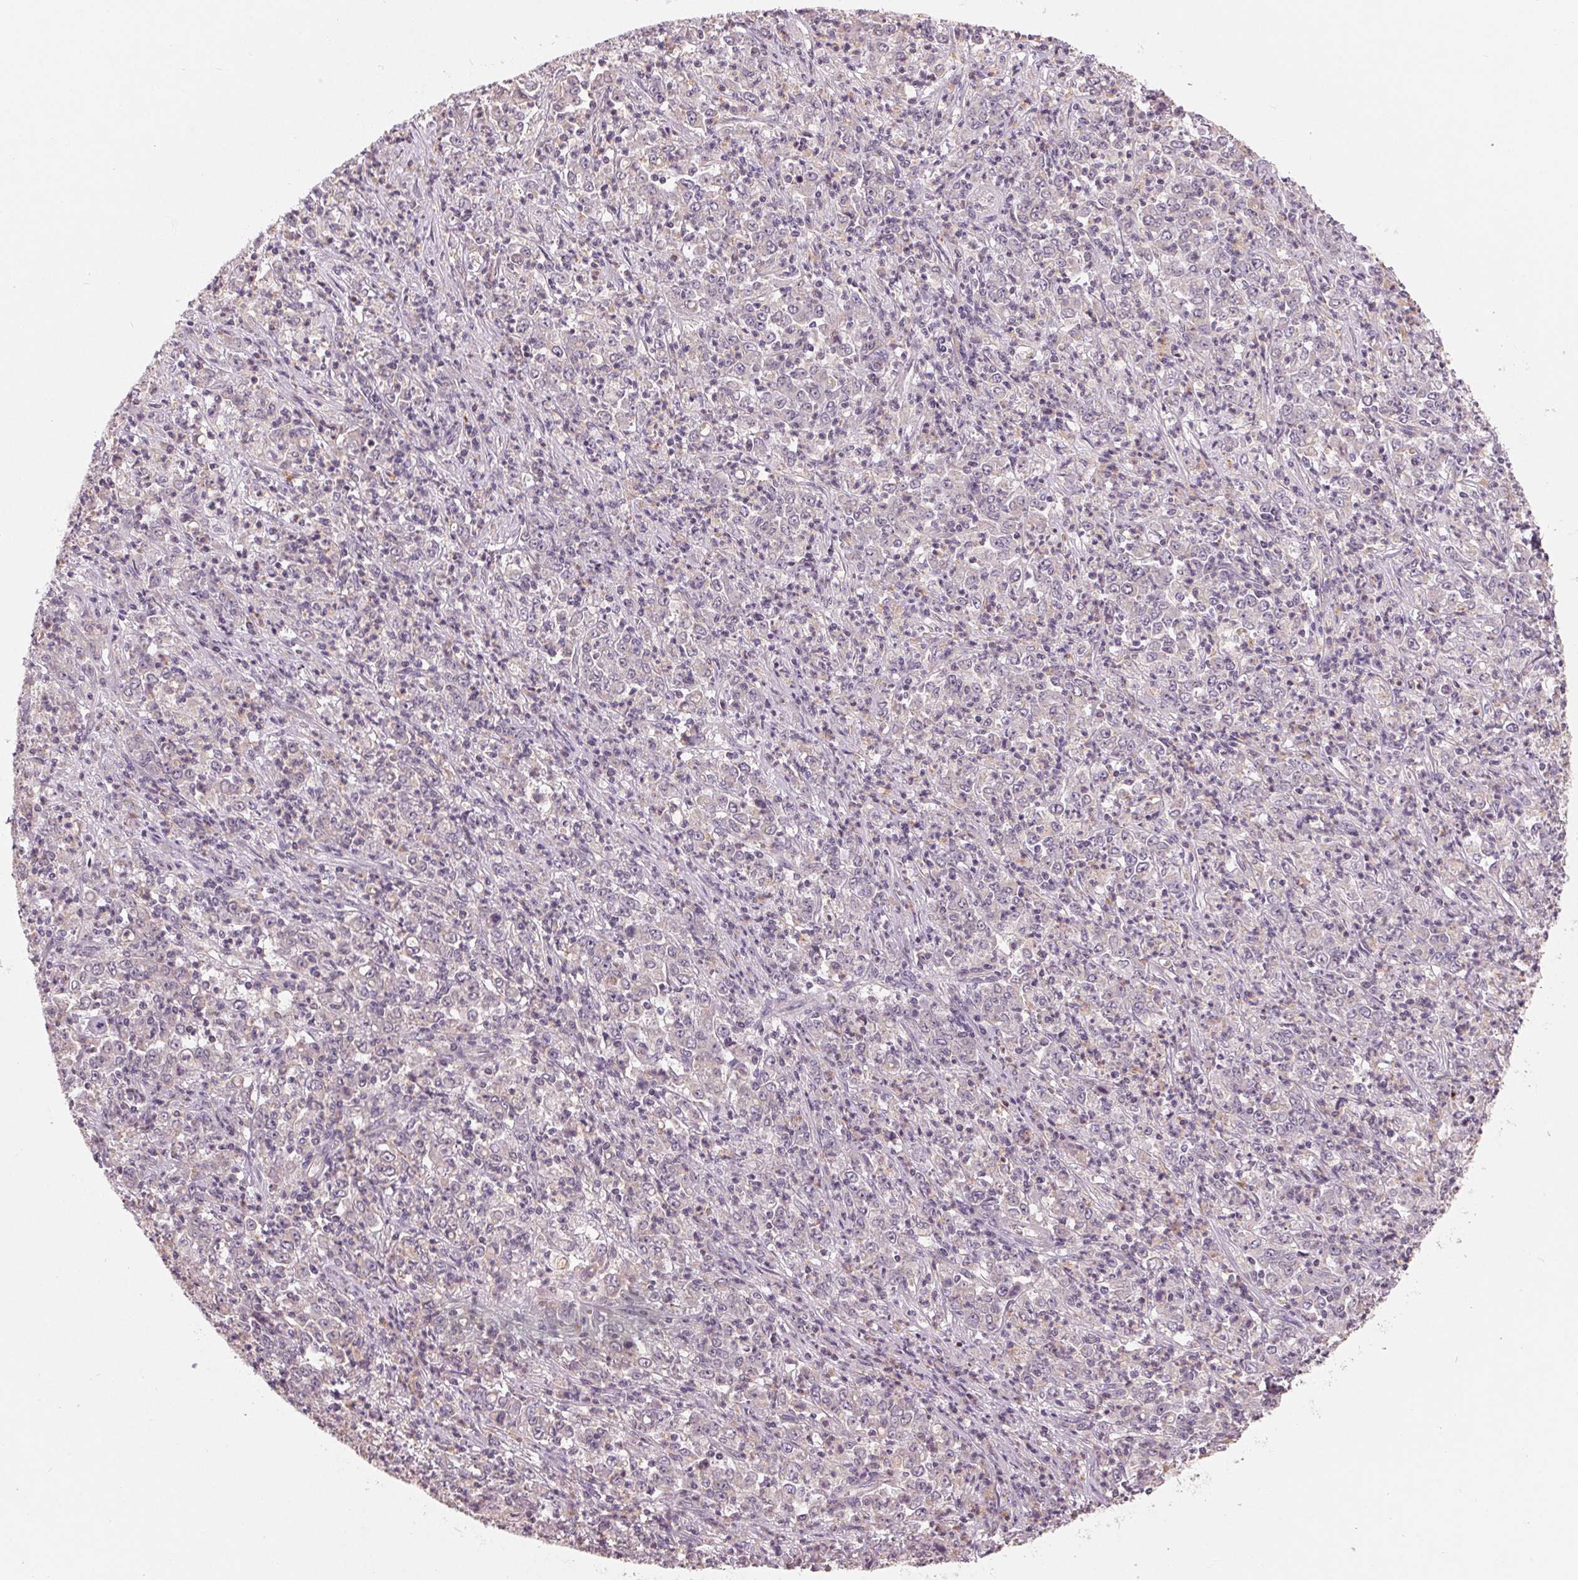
{"staining": {"intensity": "negative", "quantity": "none", "location": "none"}, "tissue": "stomach cancer", "cell_type": "Tumor cells", "image_type": "cancer", "snomed": [{"axis": "morphology", "description": "Adenocarcinoma, NOS"}, {"axis": "topography", "description": "Stomach, lower"}], "caption": "Tumor cells are negative for protein expression in human stomach cancer (adenocarcinoma).", "gene": "AQP8", "patient": {"sex": "female", "age": 71}}